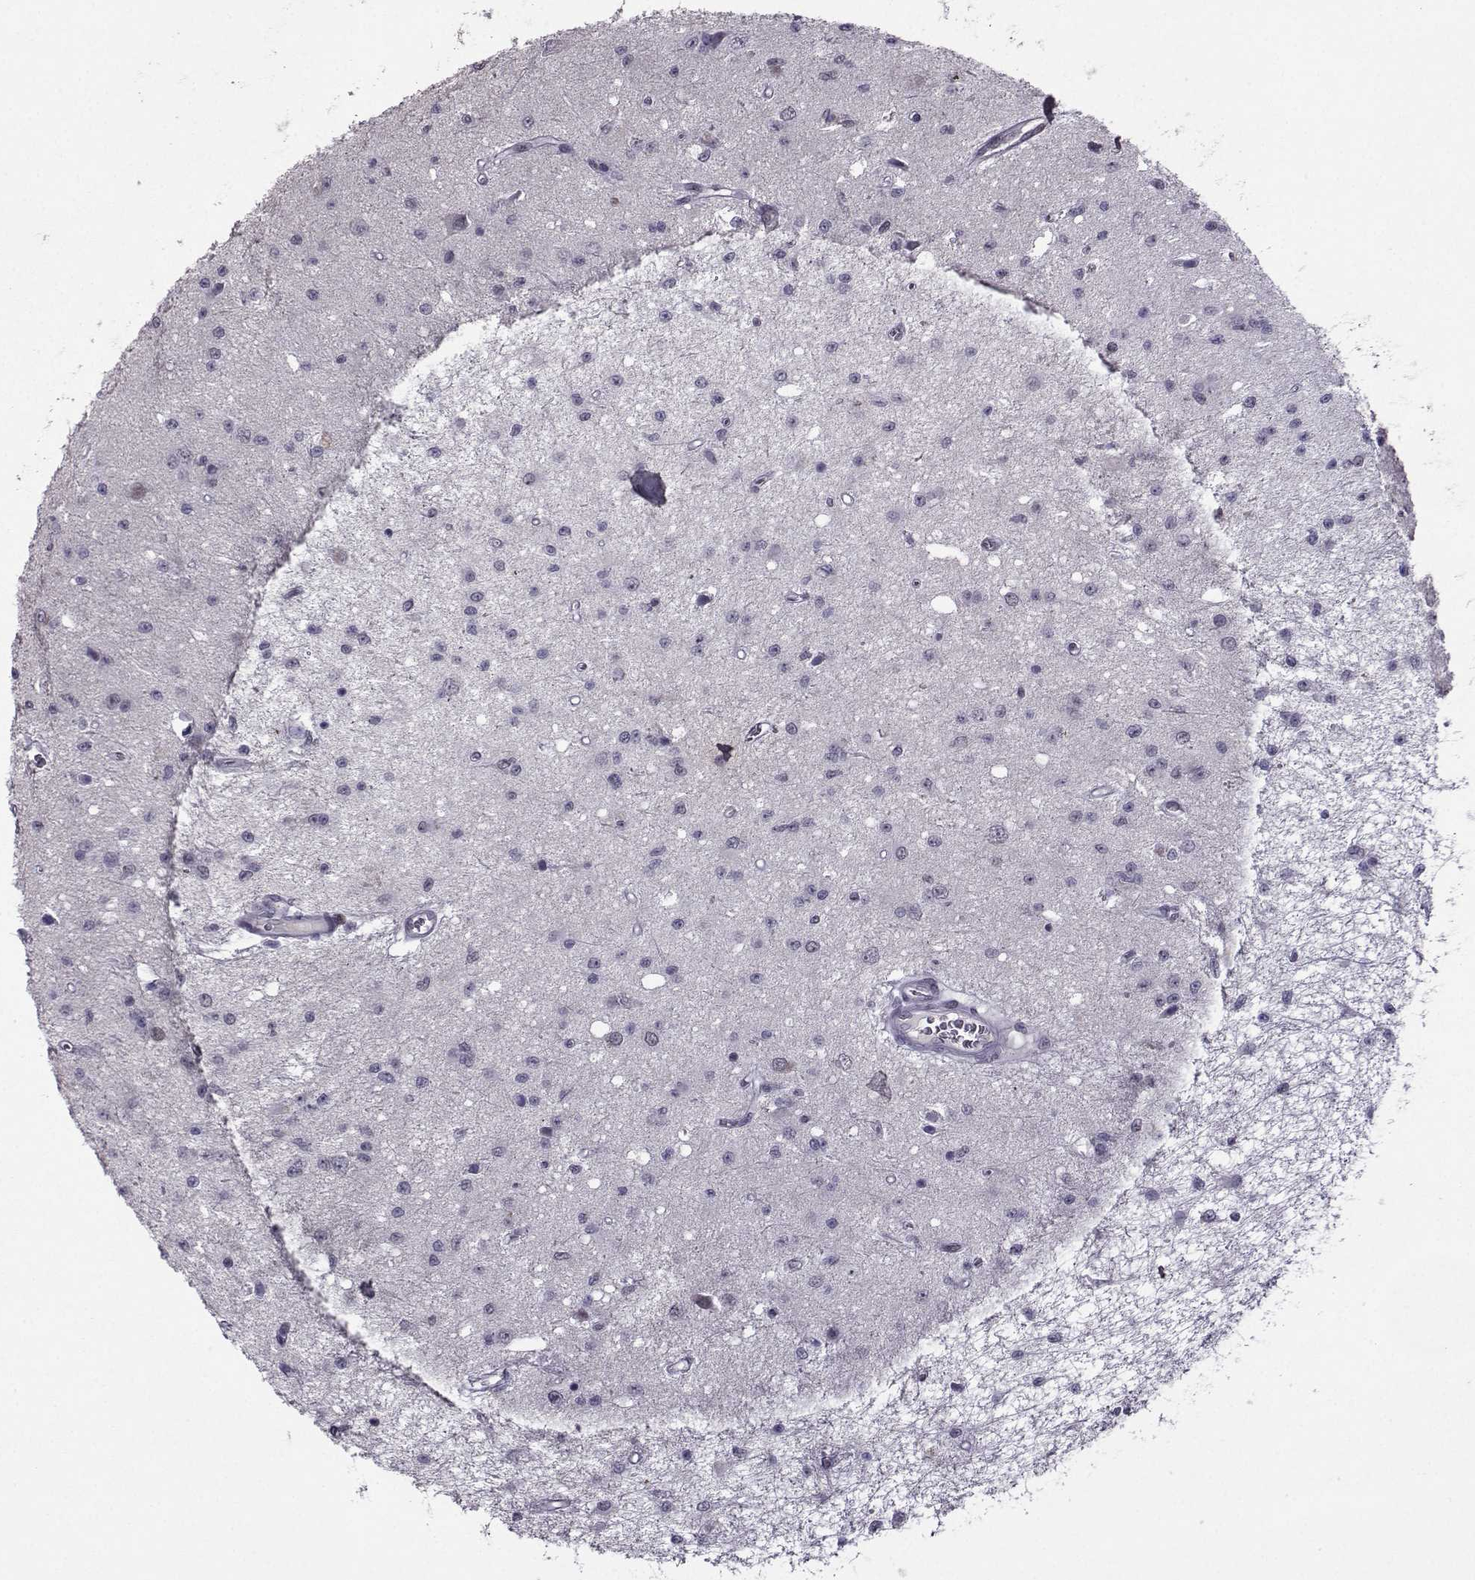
{"staining": {"intensity": "negative", "quantity": "none", "location": "none"}, "tissue": "glioma", "cell_type": "Tumor cells", "image_type": "cancer", "snomed": [{"axis": "morphology", "description": "Glioma, malignant, Low grade"}, {"axis": "topography", "description": "Brain"}], "caption": "Photomicrograph shows no significant protein expression in tumor cells of glioma.", "gene": "LIN28A", "patient": {"sex": "female", "age": 45}}